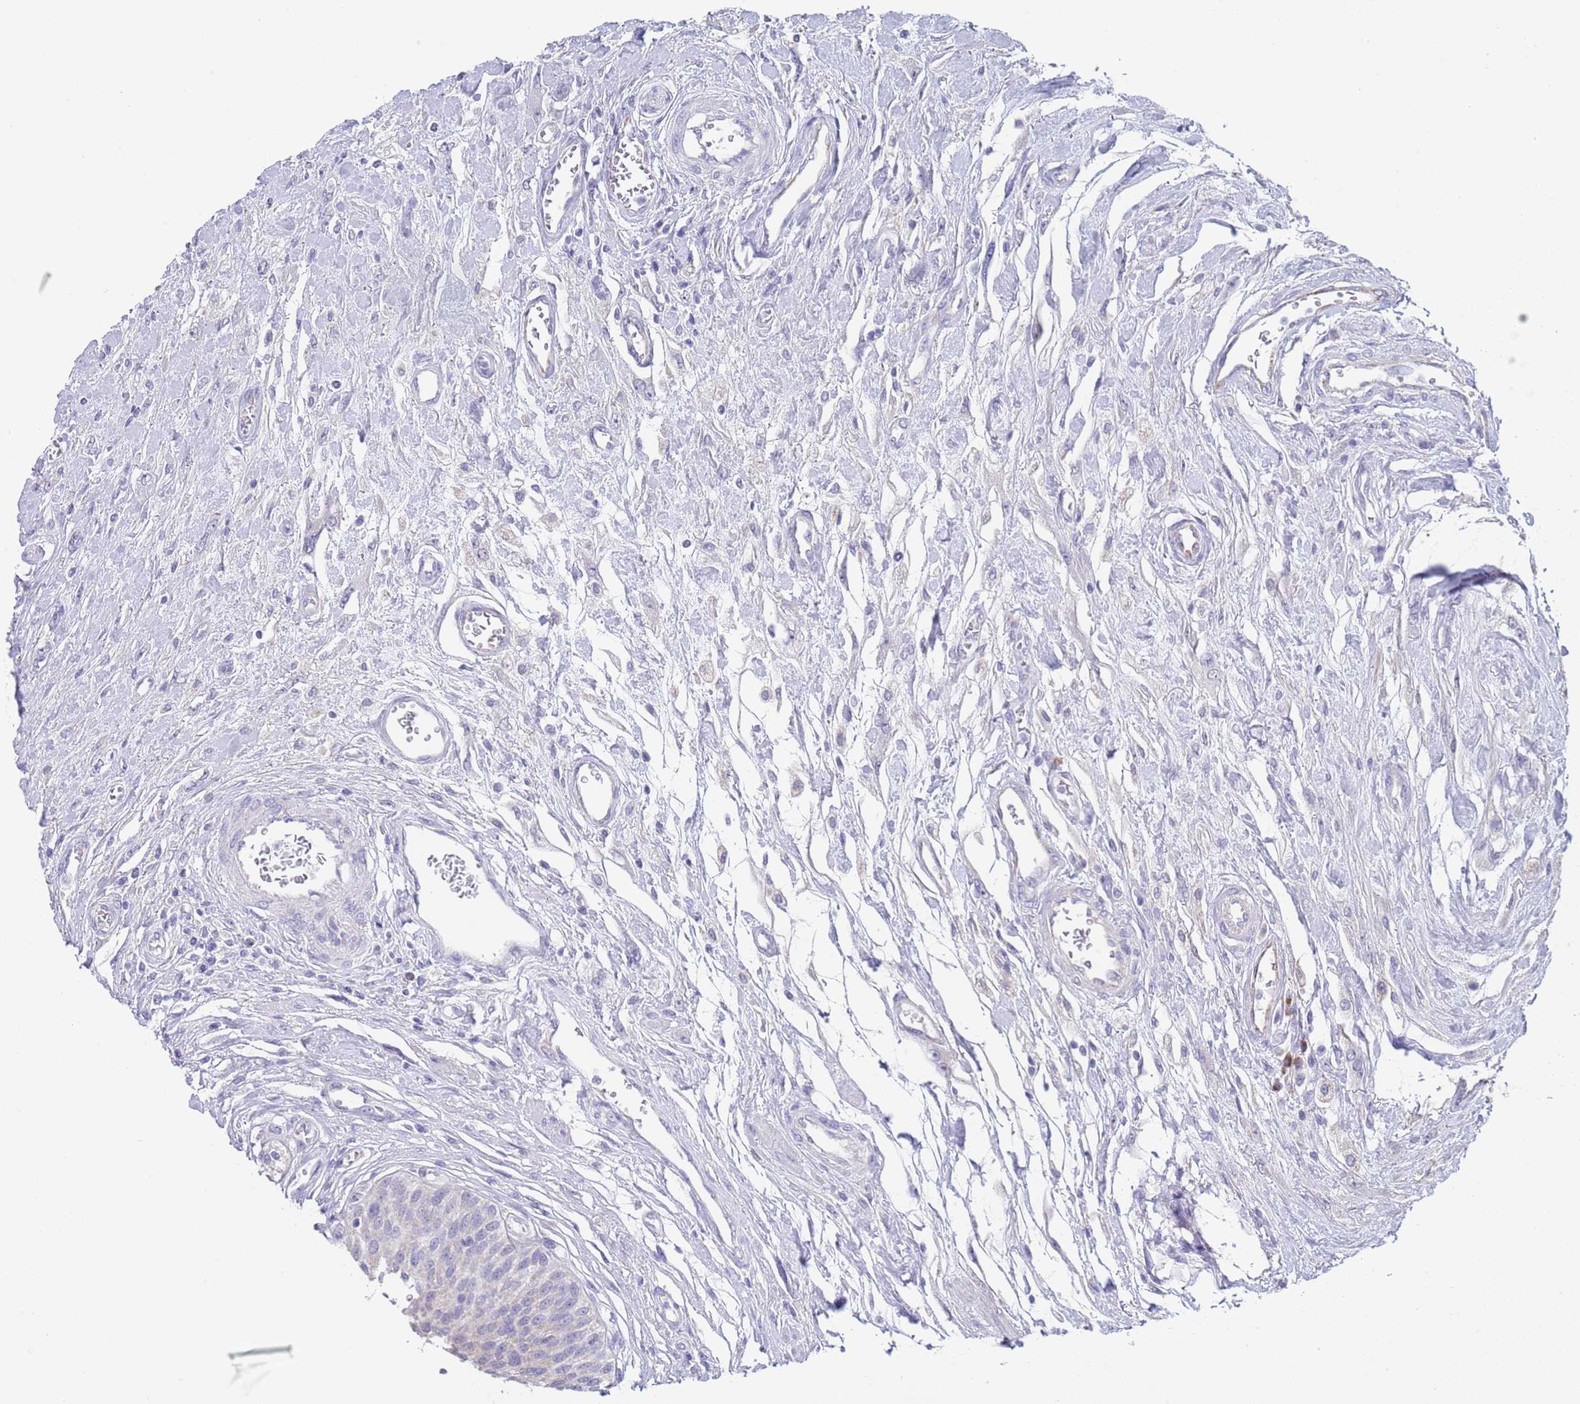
{"staining": {"intensity": "negative", "quantity": "none", "location": "none"}, "tissue": "urothelial cancer", "cell_type": "Tumor cells", "image_type": "cancer", "snomed": [{"axis": "morphology", "description": "Urothelial carcinoma, High grade"}, {"axis": "topography", "description": "Urinary bladder"}], "caption": "Human high-grade urothelial carcinoma stained for a protein using IHC shows no positivity in tumor cells.", "gene": "SPIRE2", "patient": {"sex": "female", "age": 79}}